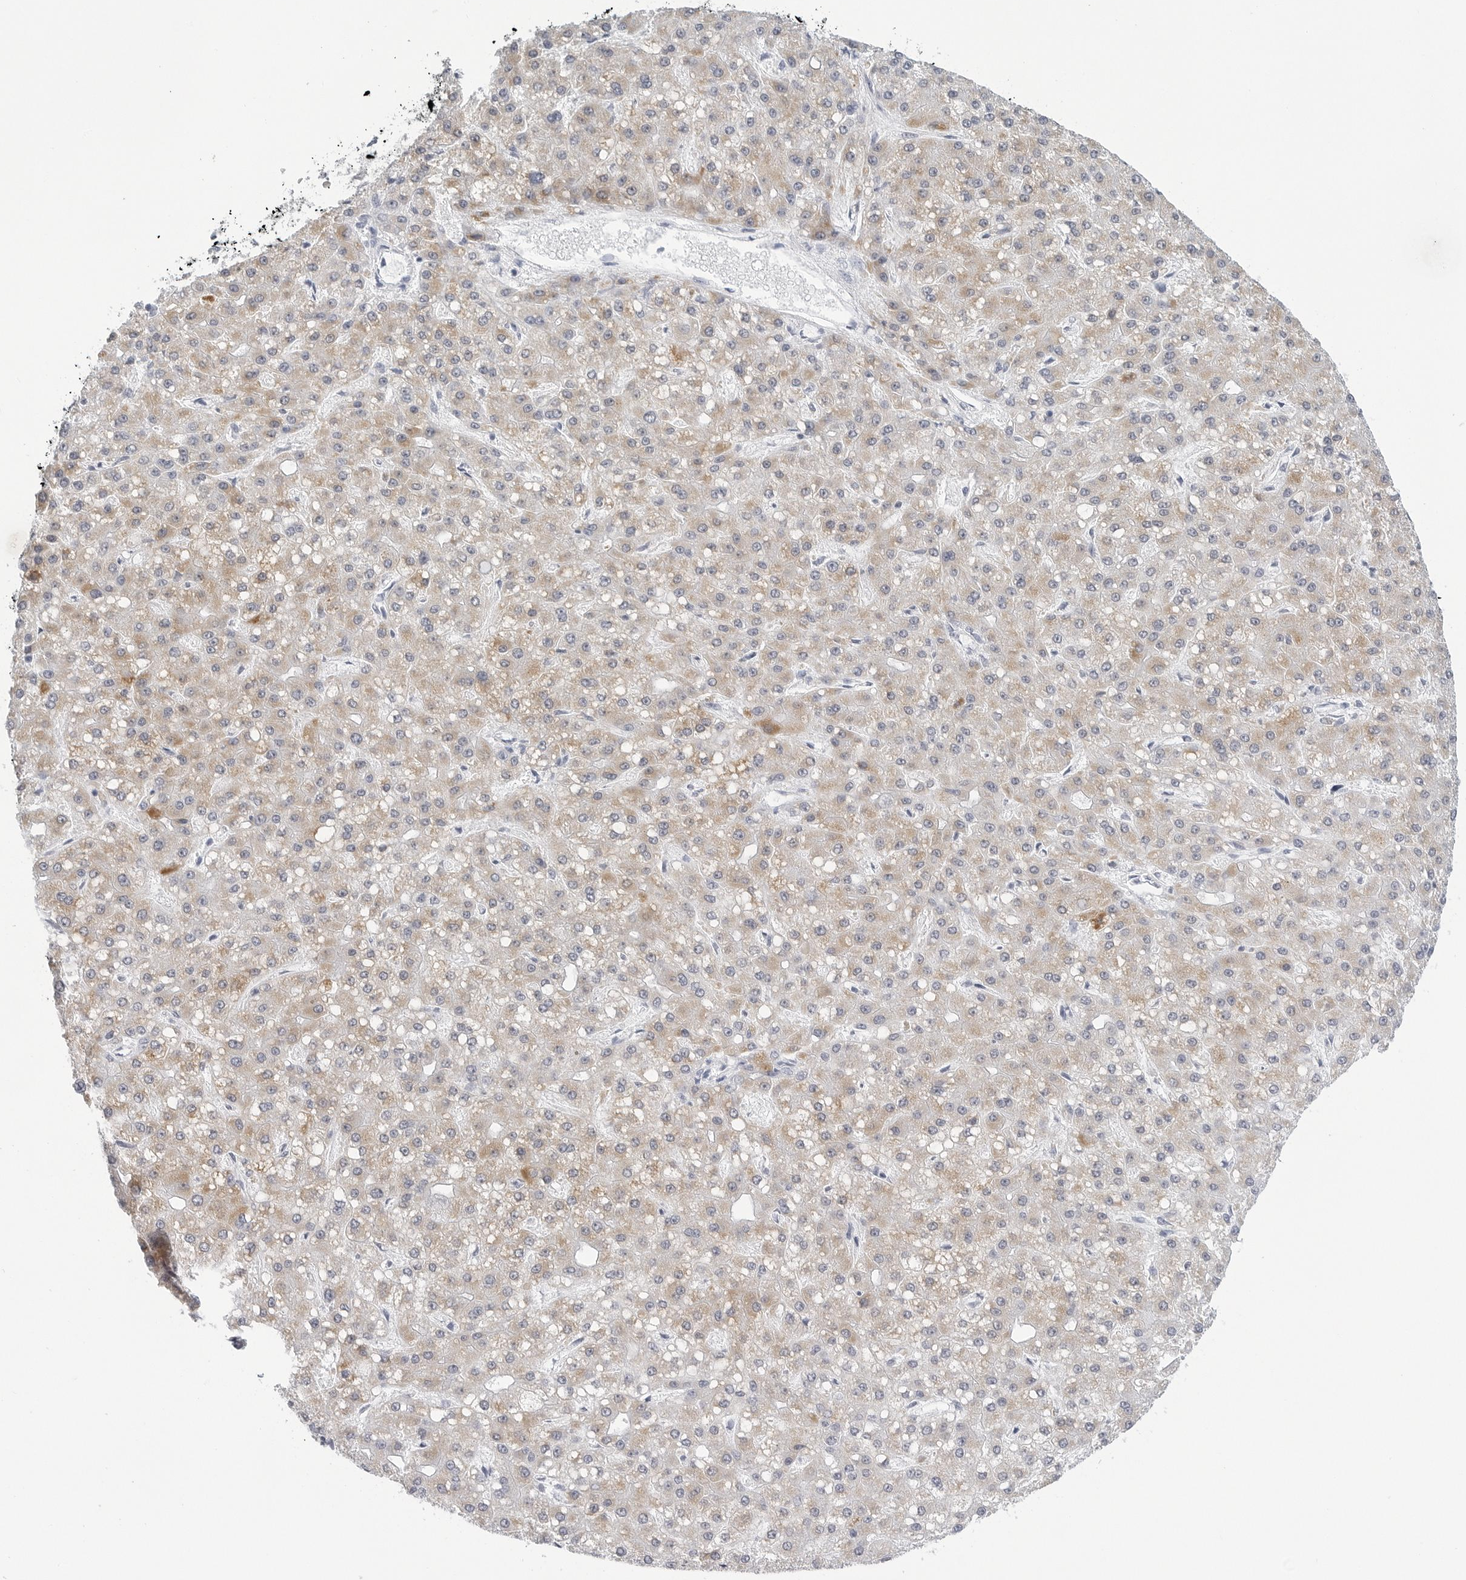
{"staining": {"intensity": "weak", "quantity": ">75%", "location": "cytoplasmic/membranous"}, "tissue": "liver cancer", "cell_type": "Tumor cells", "image_type": "cancer", "snomed": [{"axis": "morphology", "description": "Carcinoma, Hepatocellular, NOS"}, {"axis": "topography", "description": "Liver"}], "caption": "This is an image of immunohistochemistry staining of liver hepatocellular carcinoma, which shows weak positivity in the cytoplasmic/membranous of tumor cells.", "gene": "HSPB7", "patient": {"sex": "male", "age": 67}}